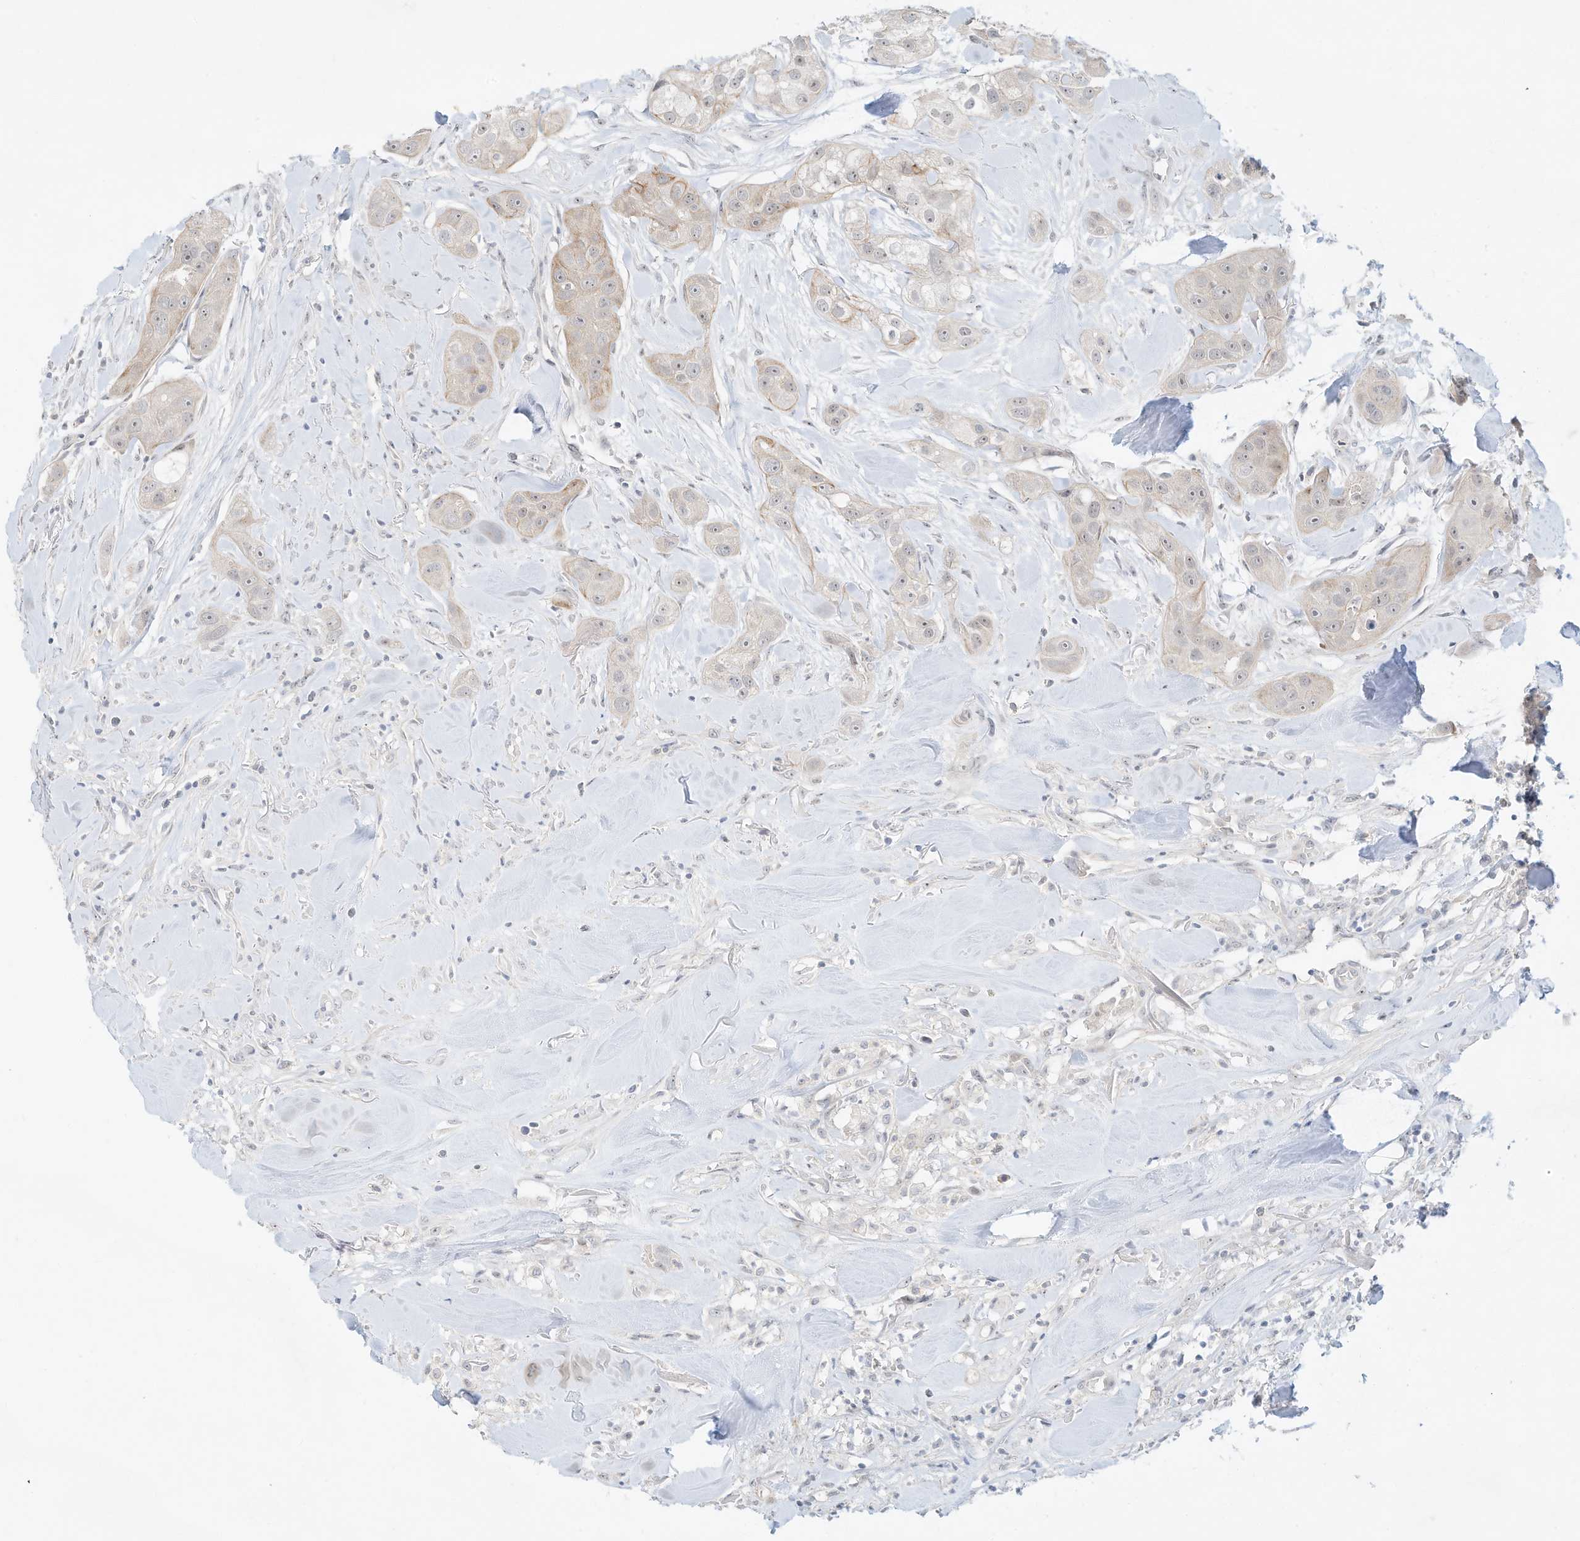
{"staining": {"intensity": "weak", "quantity": "<25%", "location": "cytoplasmic/membranous,nuclear"}, "tissue": "head and neck cancer", "cell_type": "Tumor cells", "image_type": "cancer", "snomed": [{"axis": "morphology", "description": "Normal tissue, NOS"}, {"axis": "morphology", "description": "Squamous cell carcinoma, NOS"}, {"axis": "topography", "description": "Skeletal muscle"}, {"axis": "topography", "description": "Head-Neck"}], "caption": "High power microscopy photomicrograph of an IHC micrograph of head and neck cancer, revealing no significant staining in tumor cells.", "gene": "PAK6", "patient": {"sex": "male", "age": 51}}